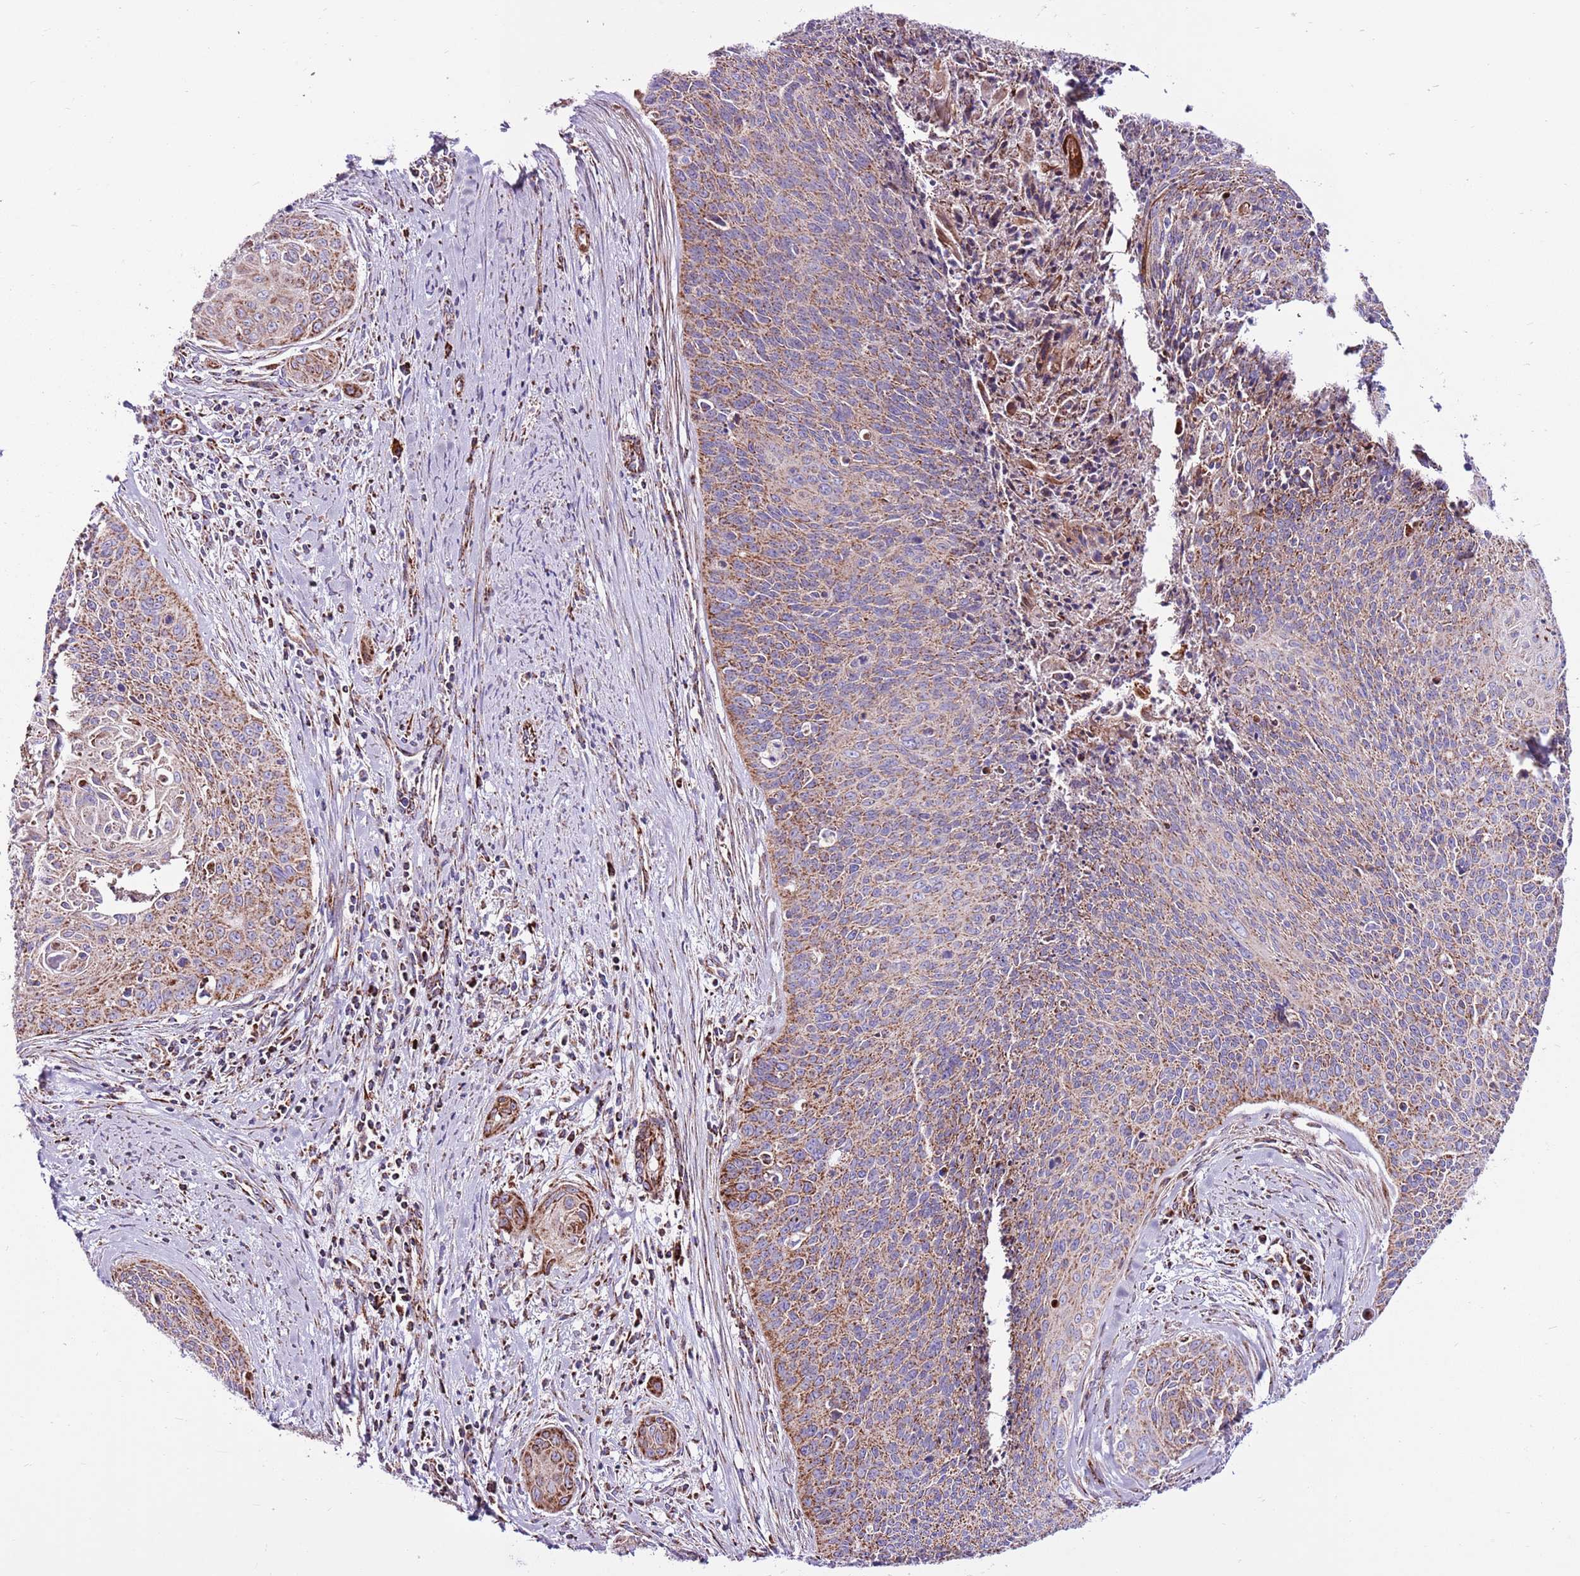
{"staining": {"intensity": "moderate", "quantity": "25%-75%", "location": "cytoplasmic/membranous"}, "tissue": "cervical cancer", "cell_type": "Tumor cells", "image_type": "cancer", "snomed": [{"axis": "morphology", "description": "Squamous cell carcinoma, NOS"}, {"axis": "topography", "description": "Cervix"}], "caption": "This photomicrograph exhibits immunohistochemistry staining of cervical squamous cell carcinoma, with medium moderate cytoplasmic/membranous staining in about 25%-75% of tumor cells.", "gene": "HECTD4", "patient": {"sex": "female", "age": 55}}